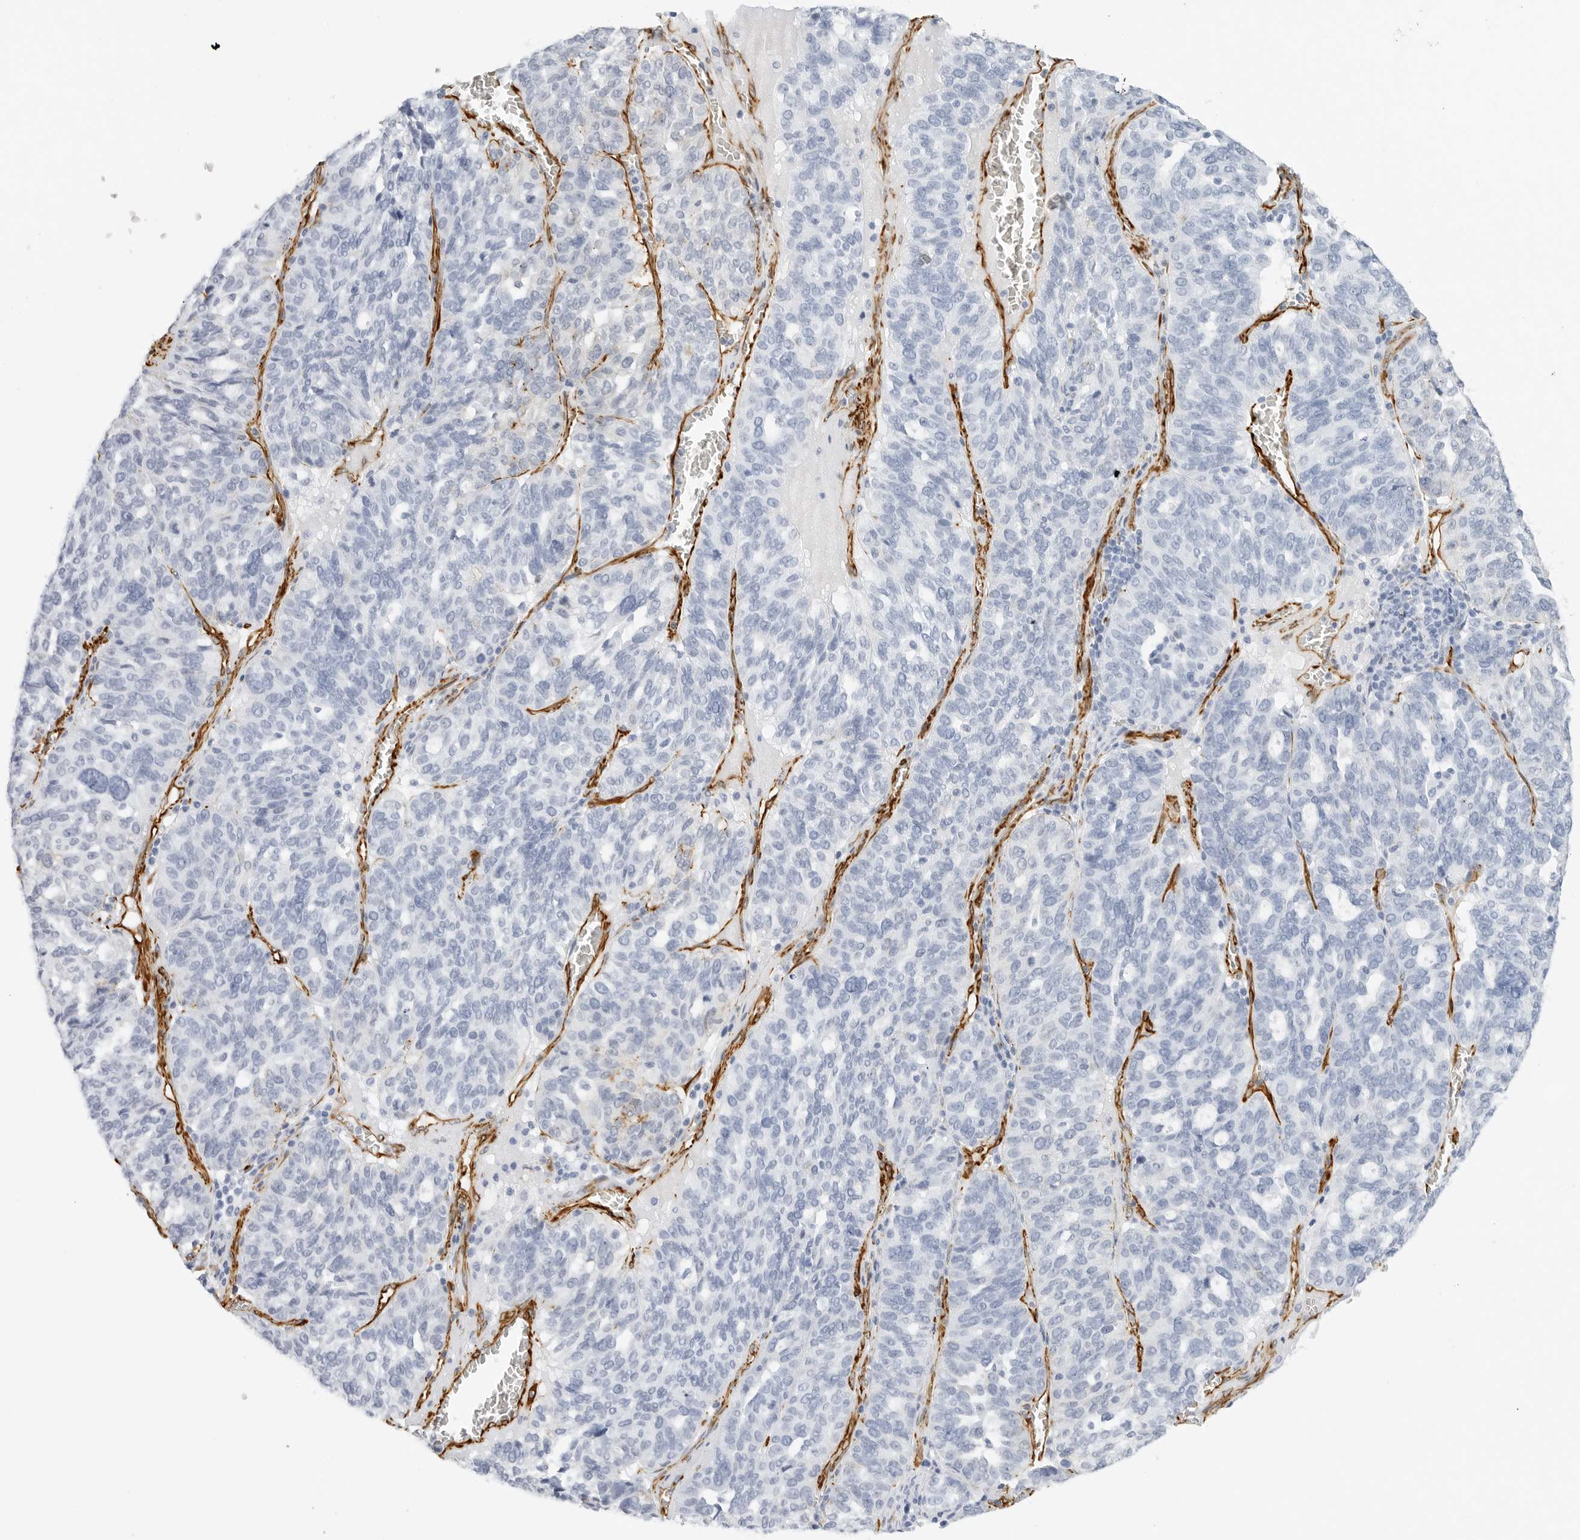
{"staining": {"intensity": "negative", "quantity": "none", "location": "none"}, "tissue": "ovarian cancer", "cell_type": "Tumor cells", "image_type": "cancer", "snomed": [{"axis": "morphology", "description": "Cystadenocarcinoma, serous, NOS"}, {"axis": "topography", "description": "Ovary"}], "caption": "Immunohistochemistry of human serous cystadenocarcinoma (ovarian) displays no positivity in tumor cells. (IHC, brightfield microscopy, high magnification).", "gene": "NES", "patient": {"sex": "female", "age": 59}}